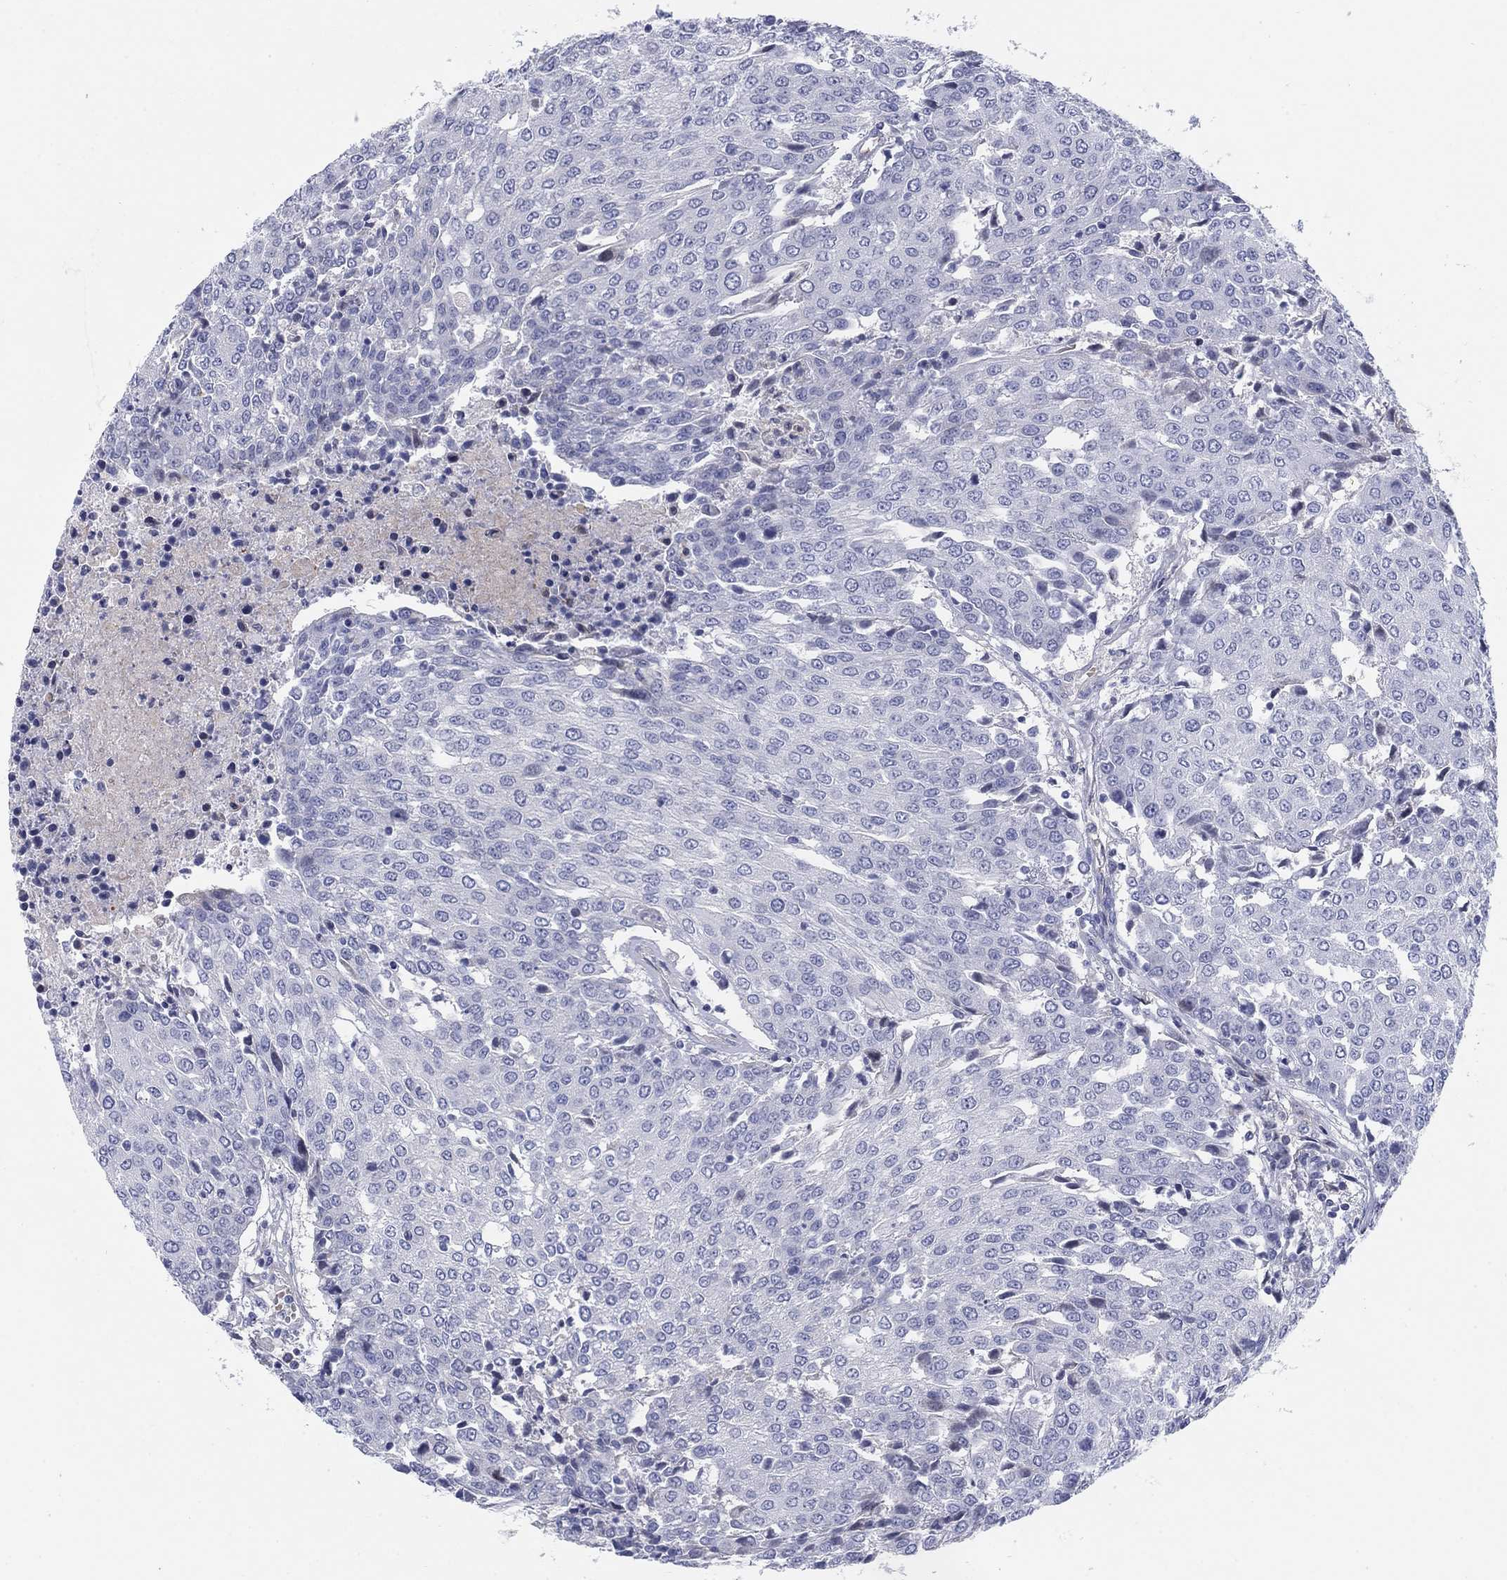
{"staining": {"intensity": "negative", "quantity": "none", "location": "none"}, "tissue": "urothelial cancer", "cell_type": "Tumor cells", "image_type": "cancer", "snomed": [{"axis": "morphology", "description": "Urothelial carcinoma, High grade"}, {"axis": "topography", "description": "Urinary bladder"}], "caption": "Immunohistochemistry (IHC) photomicrograph of urothelial cancer stained for a protein (brown), which exhibits no staining in tumor cells.", "gene": "HEATR4", "patient": {"sex": "female", "age": 85}}